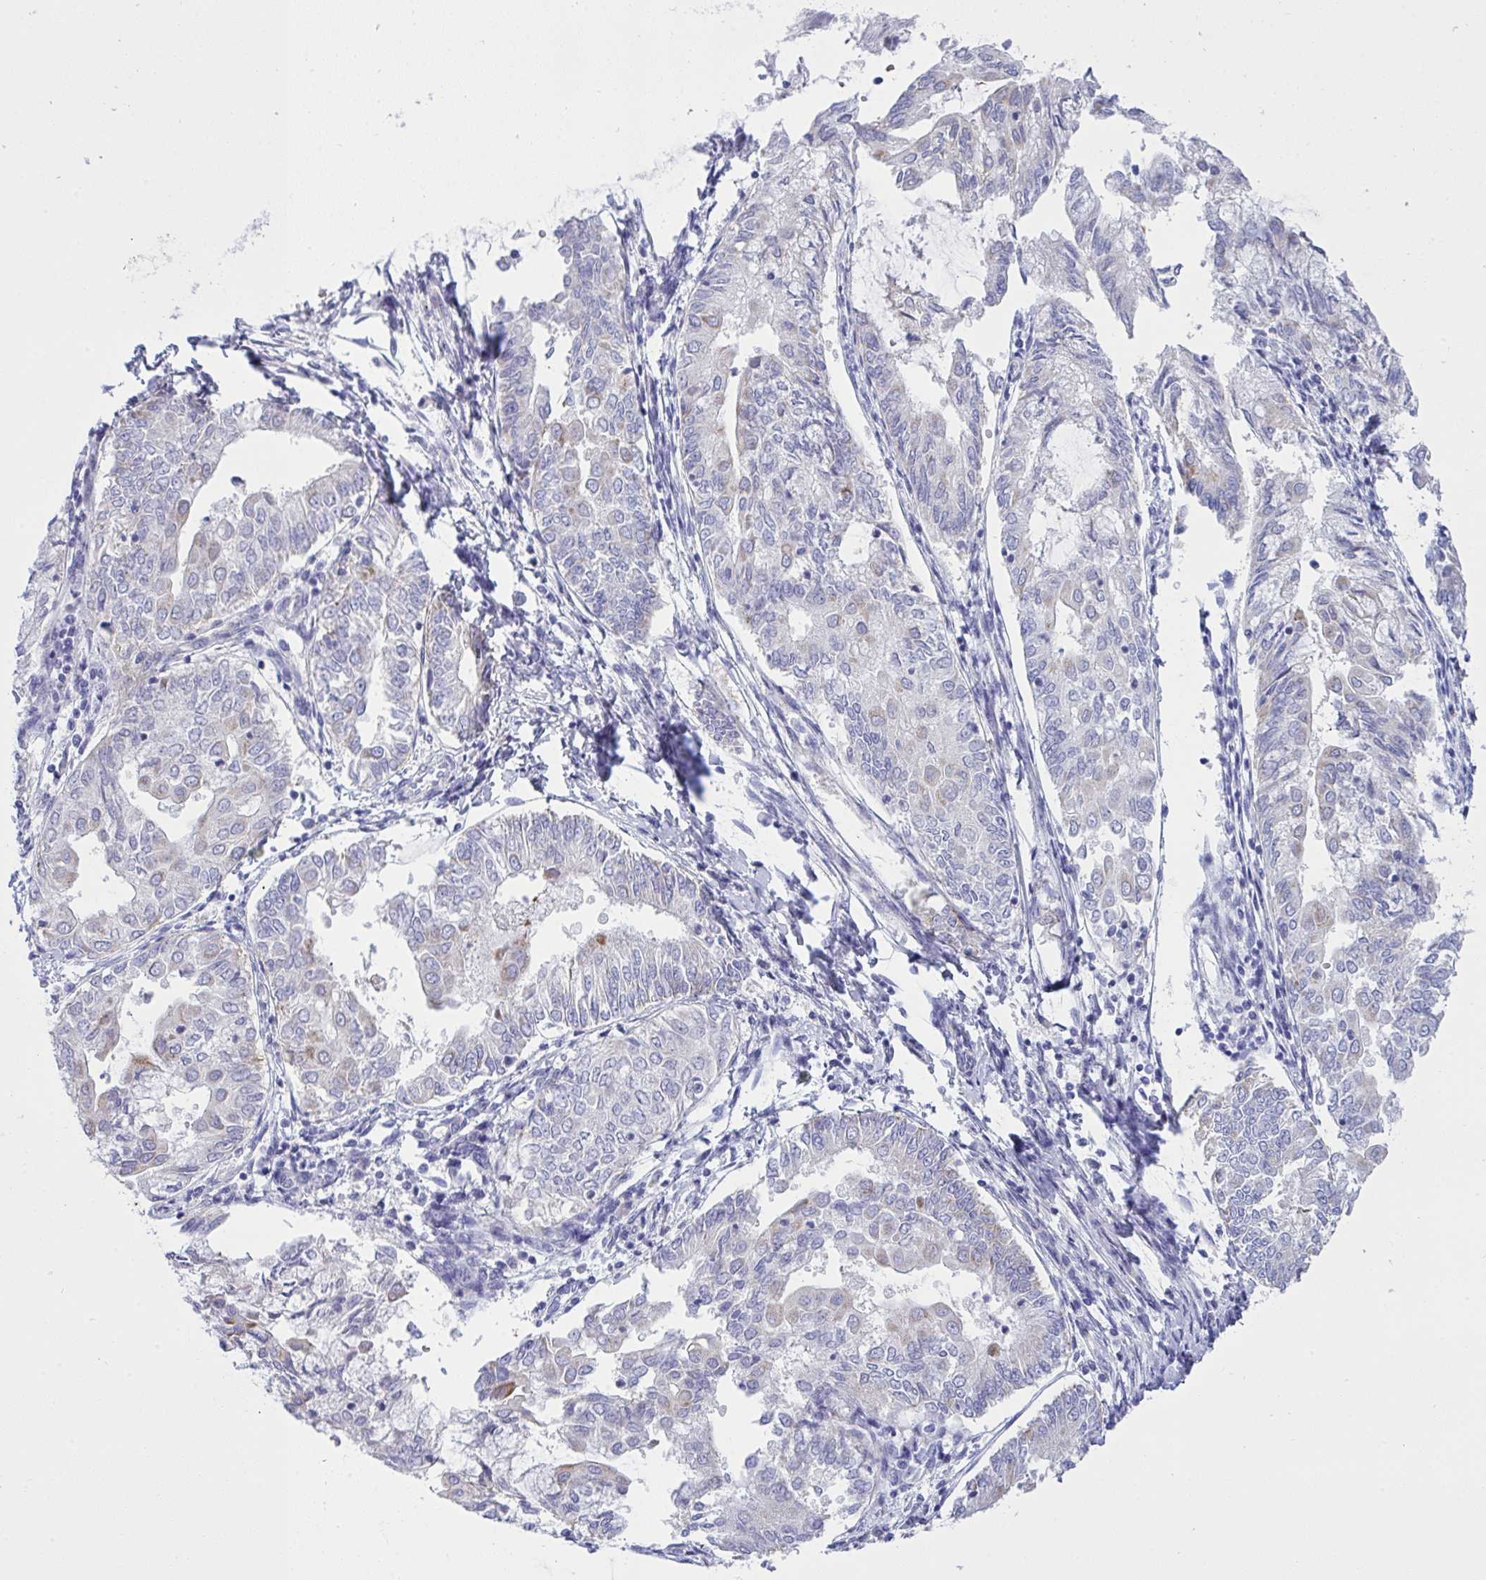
{"staining": {"intensity": "weak", "quantity": "<25%", "location": "cytoplasmic/membranous"}, "tissue": "endometrial cancer", "cell_type": "Tumor cells", "image_type": "cancer", "snomed": [{"axis": "morphology", "description": "Adenocarcinoma, NOS"}, {"axis": "topography", "description": "Endometrium"}], "caption": "Tumor cells are negative for protein expression in human endometrial cancer. Brightfield microscopy of immunohistochemistry (IHC) stained with DAB (3,3'-diaminobenzidine) (brown) and hematoxylin (blue), captured at high magnification.", "gene": "NTN1", "patient": {"sex": "female", "age": 68}}